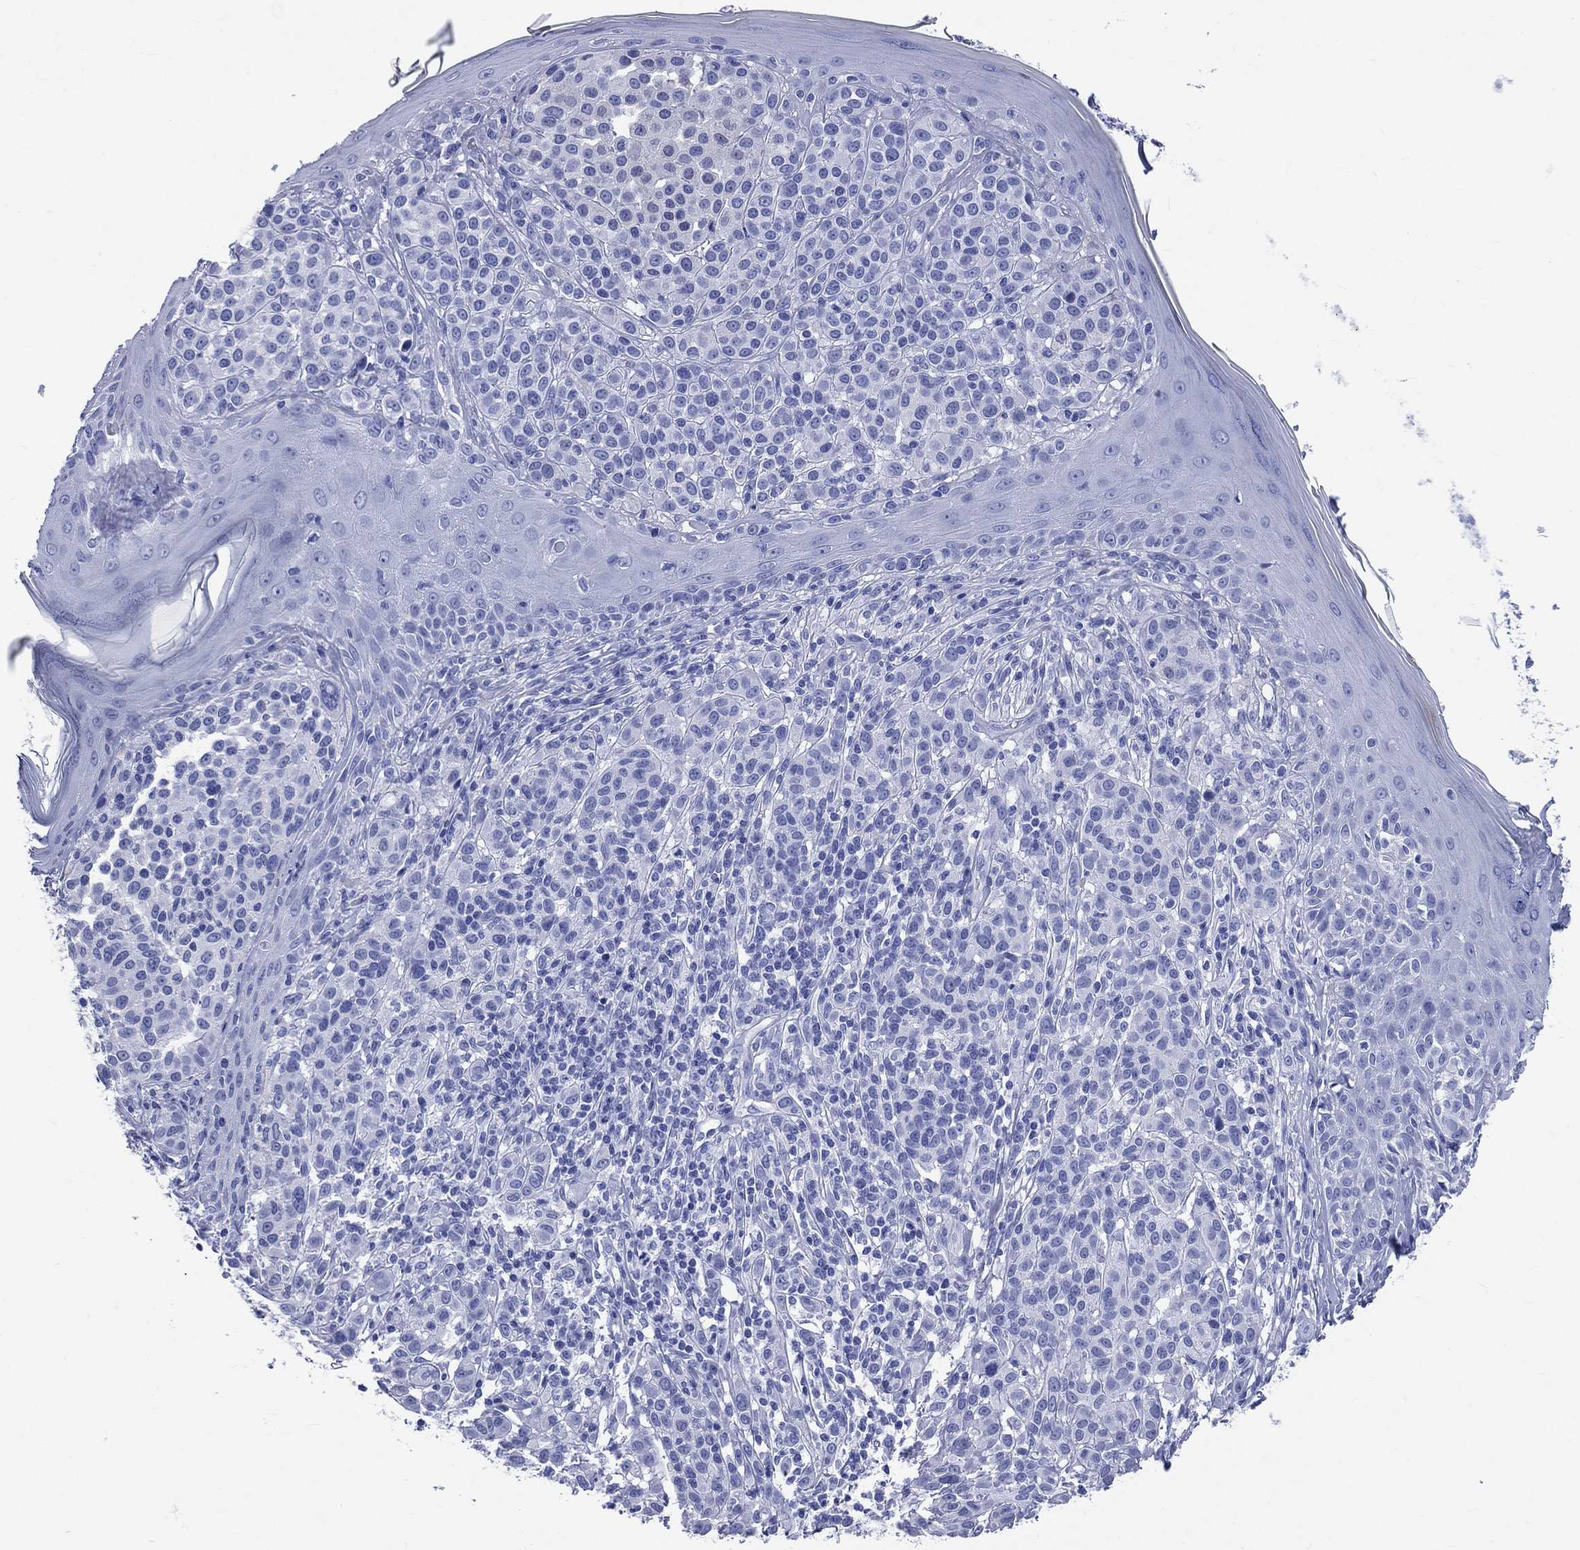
{"staining": {"intensity": "negative", "quantity": "none", "location": "none"}, "tissue": "melanoma", "cell_type": "Tumor cells", "image_type": "cancer", "snomed": [{"axis": "morphology", "description": "Malignant melanoma, NOS"}, {"axis": "topography", "description": "Skin"}], "caption": "IHC of malignant melanoma exhibits no staining in tumor cells.", "gene": "SYP", "patient": {"sex": "male", "age": 79}}